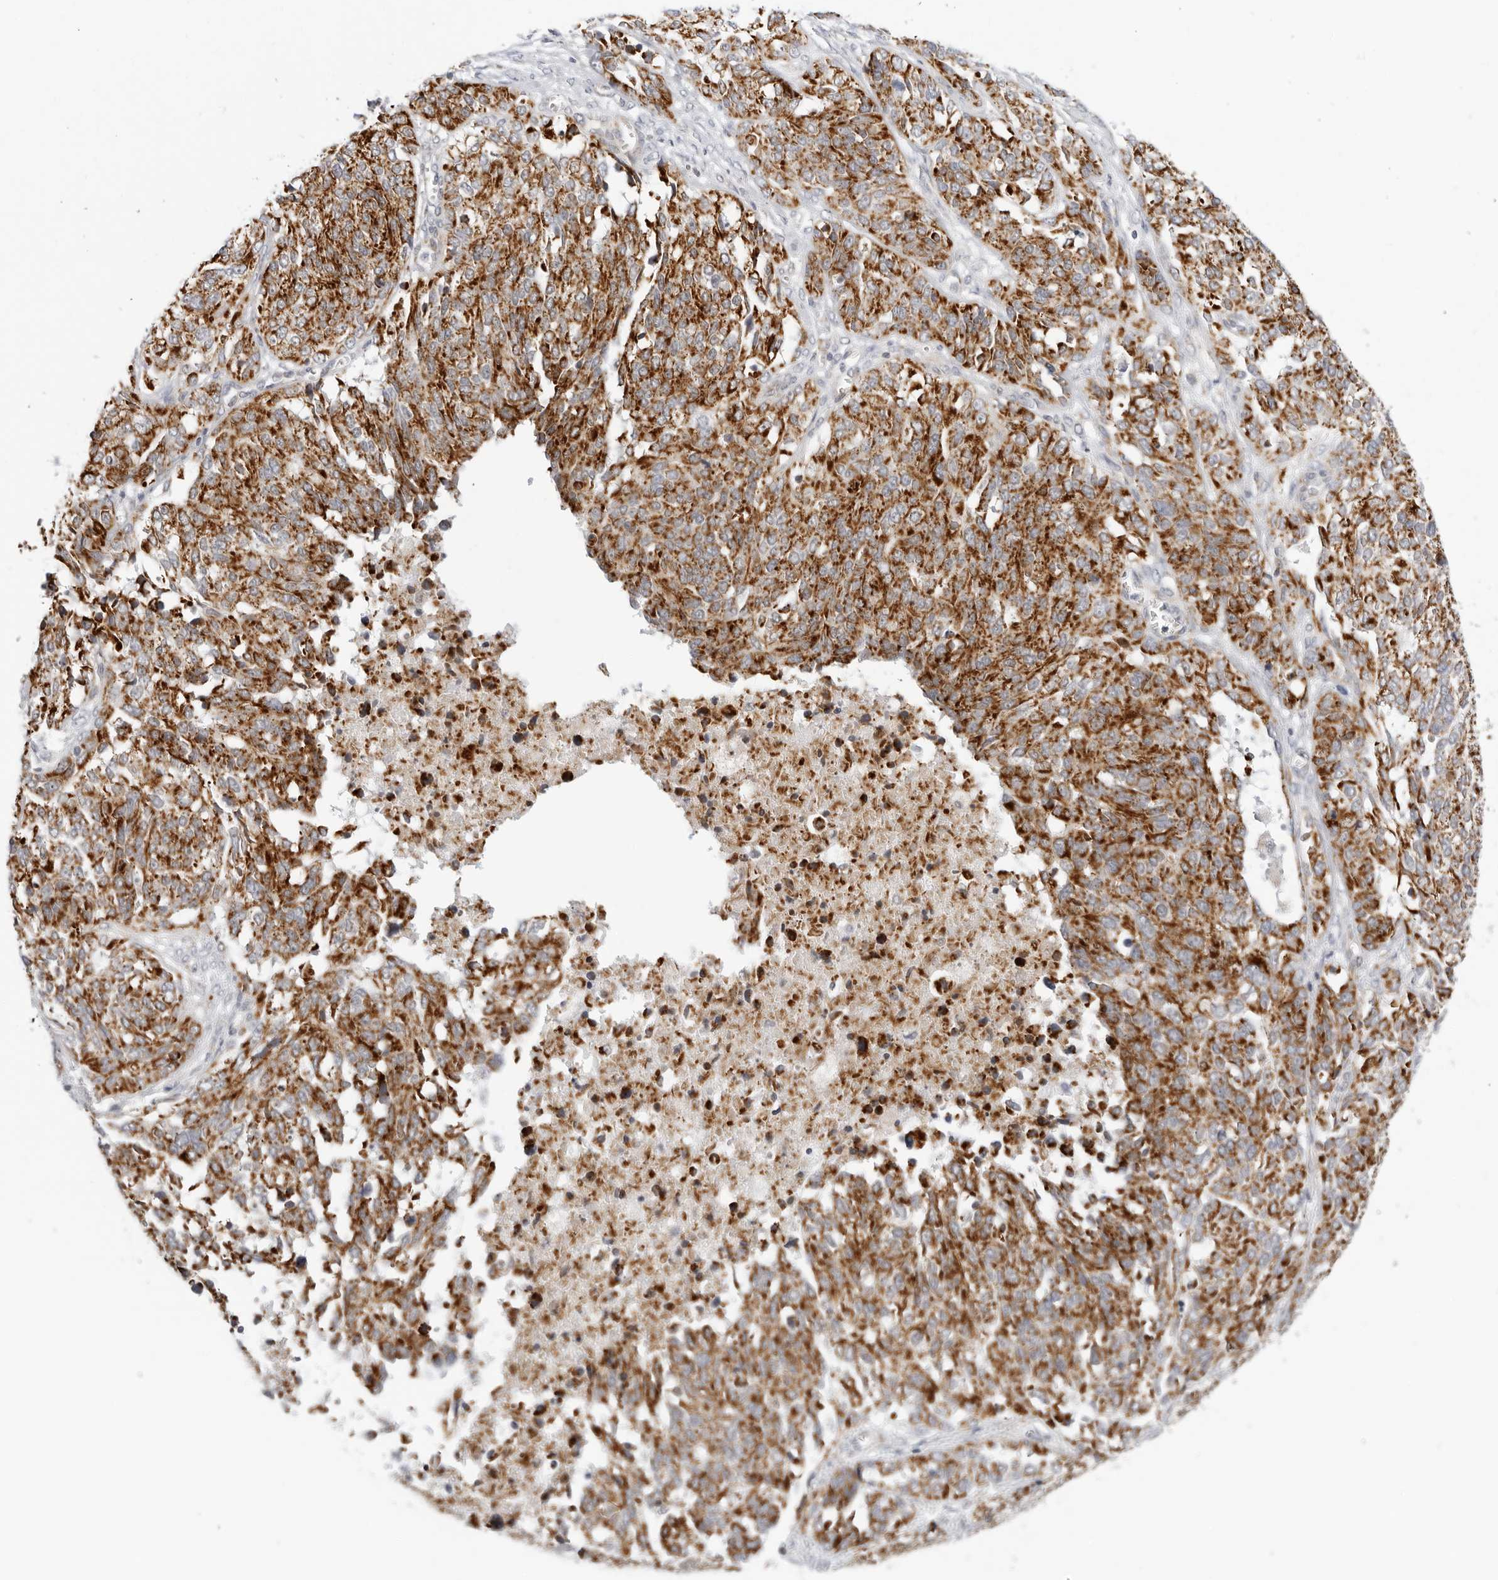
{"staining": {"intensity": "strong", "quantity": ">75%", "location": "cytoplasmic/membranous"}, "tissue": "ovarian cancer", "cell_type": "Tumor cells", "image_type": "cancer", "snomed": [{"axis": "morphology", "description": "Cystadenocarcinoma, serous, NOS"}, {"axis": "topography", "description": "Ovary"}], "caption": "DAB (3,3'-diaminobenzidine) immunohistochemical staining of human ovarian cancer exhibits strong cytoplasmic/membranous protein staining in approximately >75% of tumor cells. (IHC, brightfield microscopy, high magnification).", "gene": "CIART", "patient": {"sex": "female", "age": 44}}